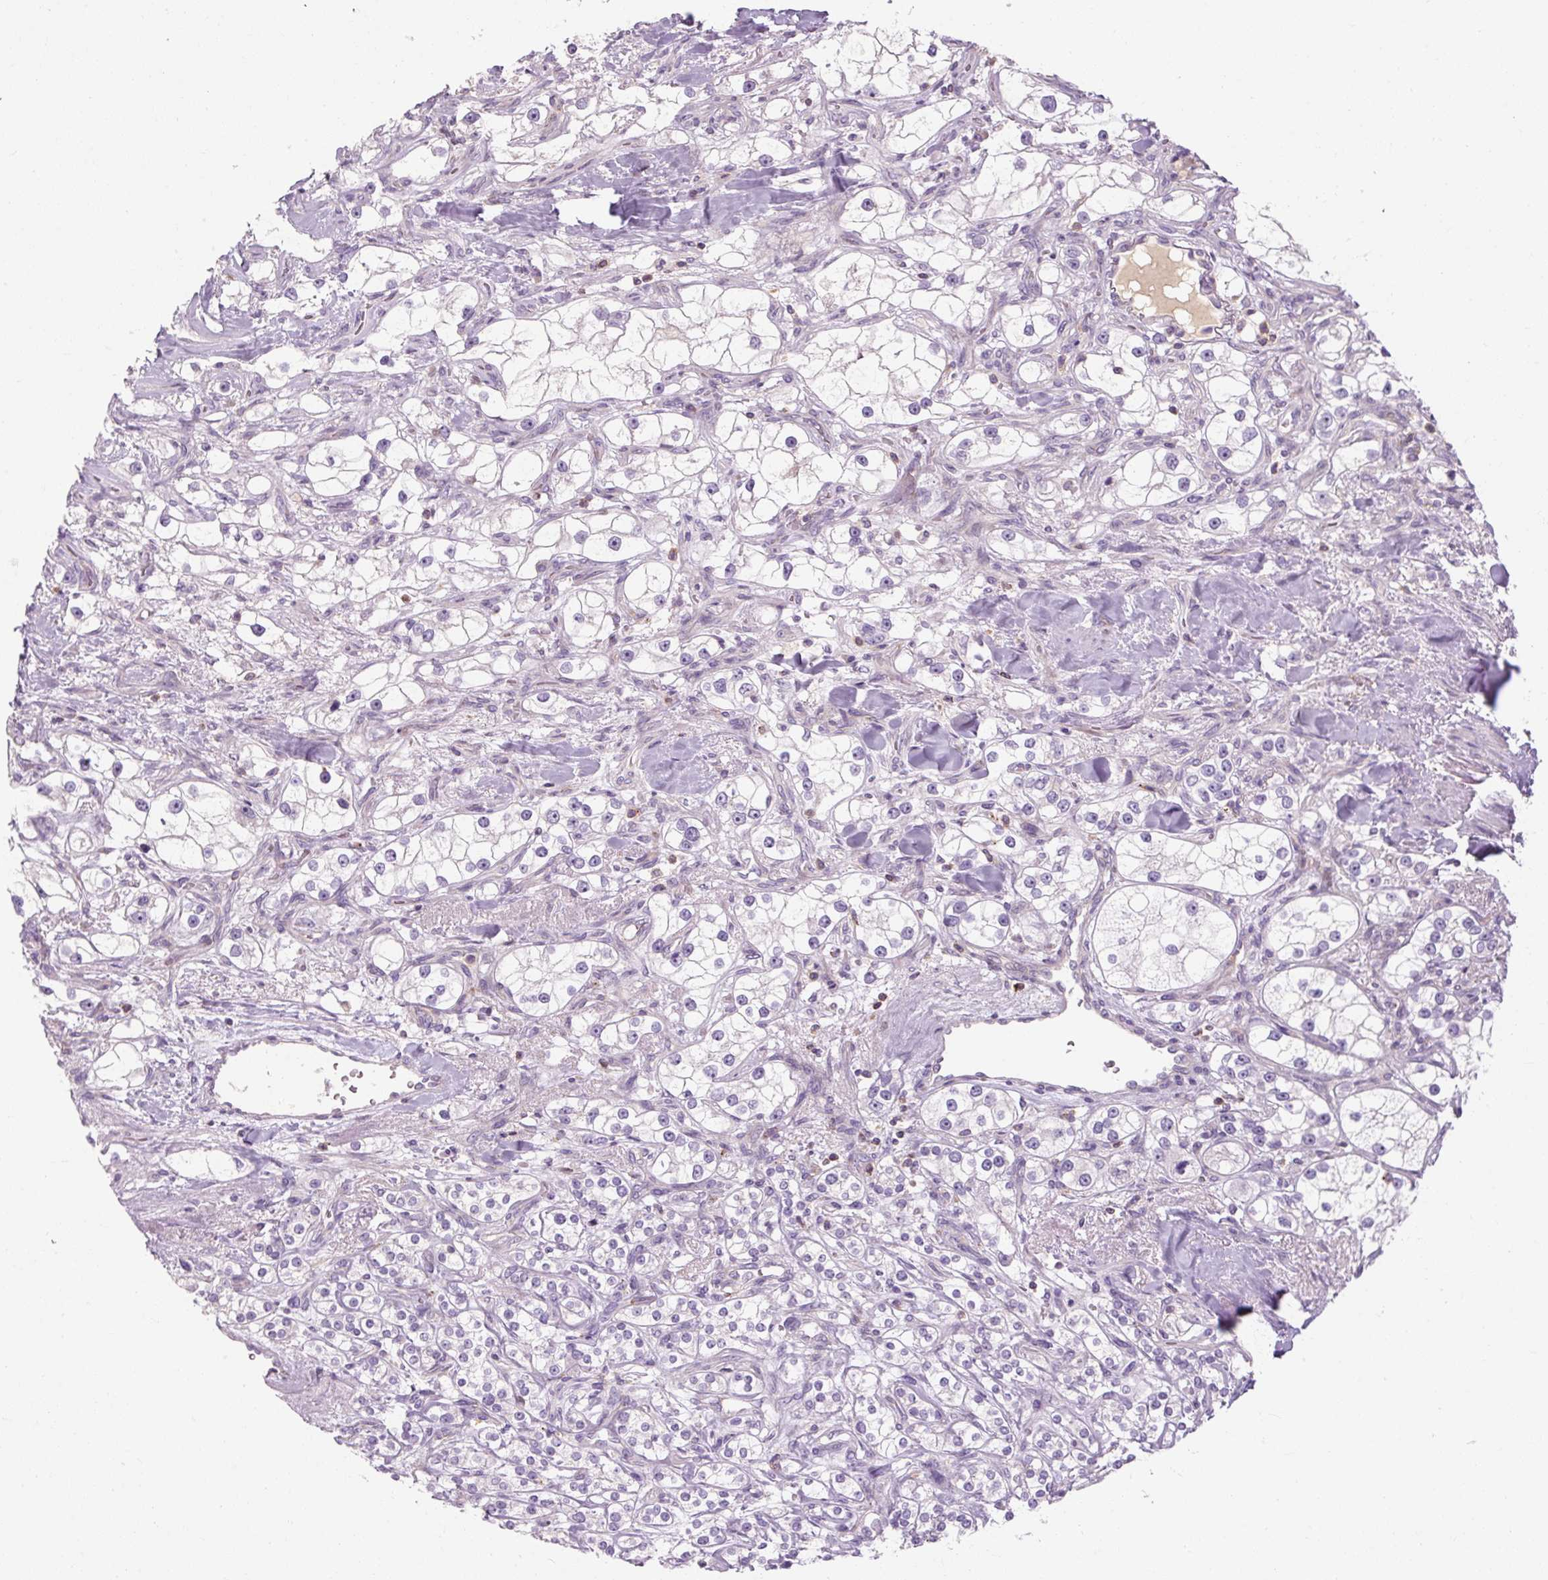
{"staining": {"intensity": "negative", "quantity": "none", "location": "none"}, "tissue": "renal cancer", "cell_type": "Tumor cells", "image_type": "cancer", "snomed": [{"axis": "morphology", "description": "Adenocarcinoma, NOS"}, {"axis": "topography", "description": "Kidney"}], "caption": "This is a histopathology image of immunohistochemistry (IHC) staining of renal adenocarcinoma, which shows no staining in tumor cells. The staining was performed using DAB to visualize the protein expression in brown, while the nuclei were stained in blue with hematoxylin (Magnification: 20x).", "gene": "TIGD2", "patient": {"sex": "male", "age": 77}}